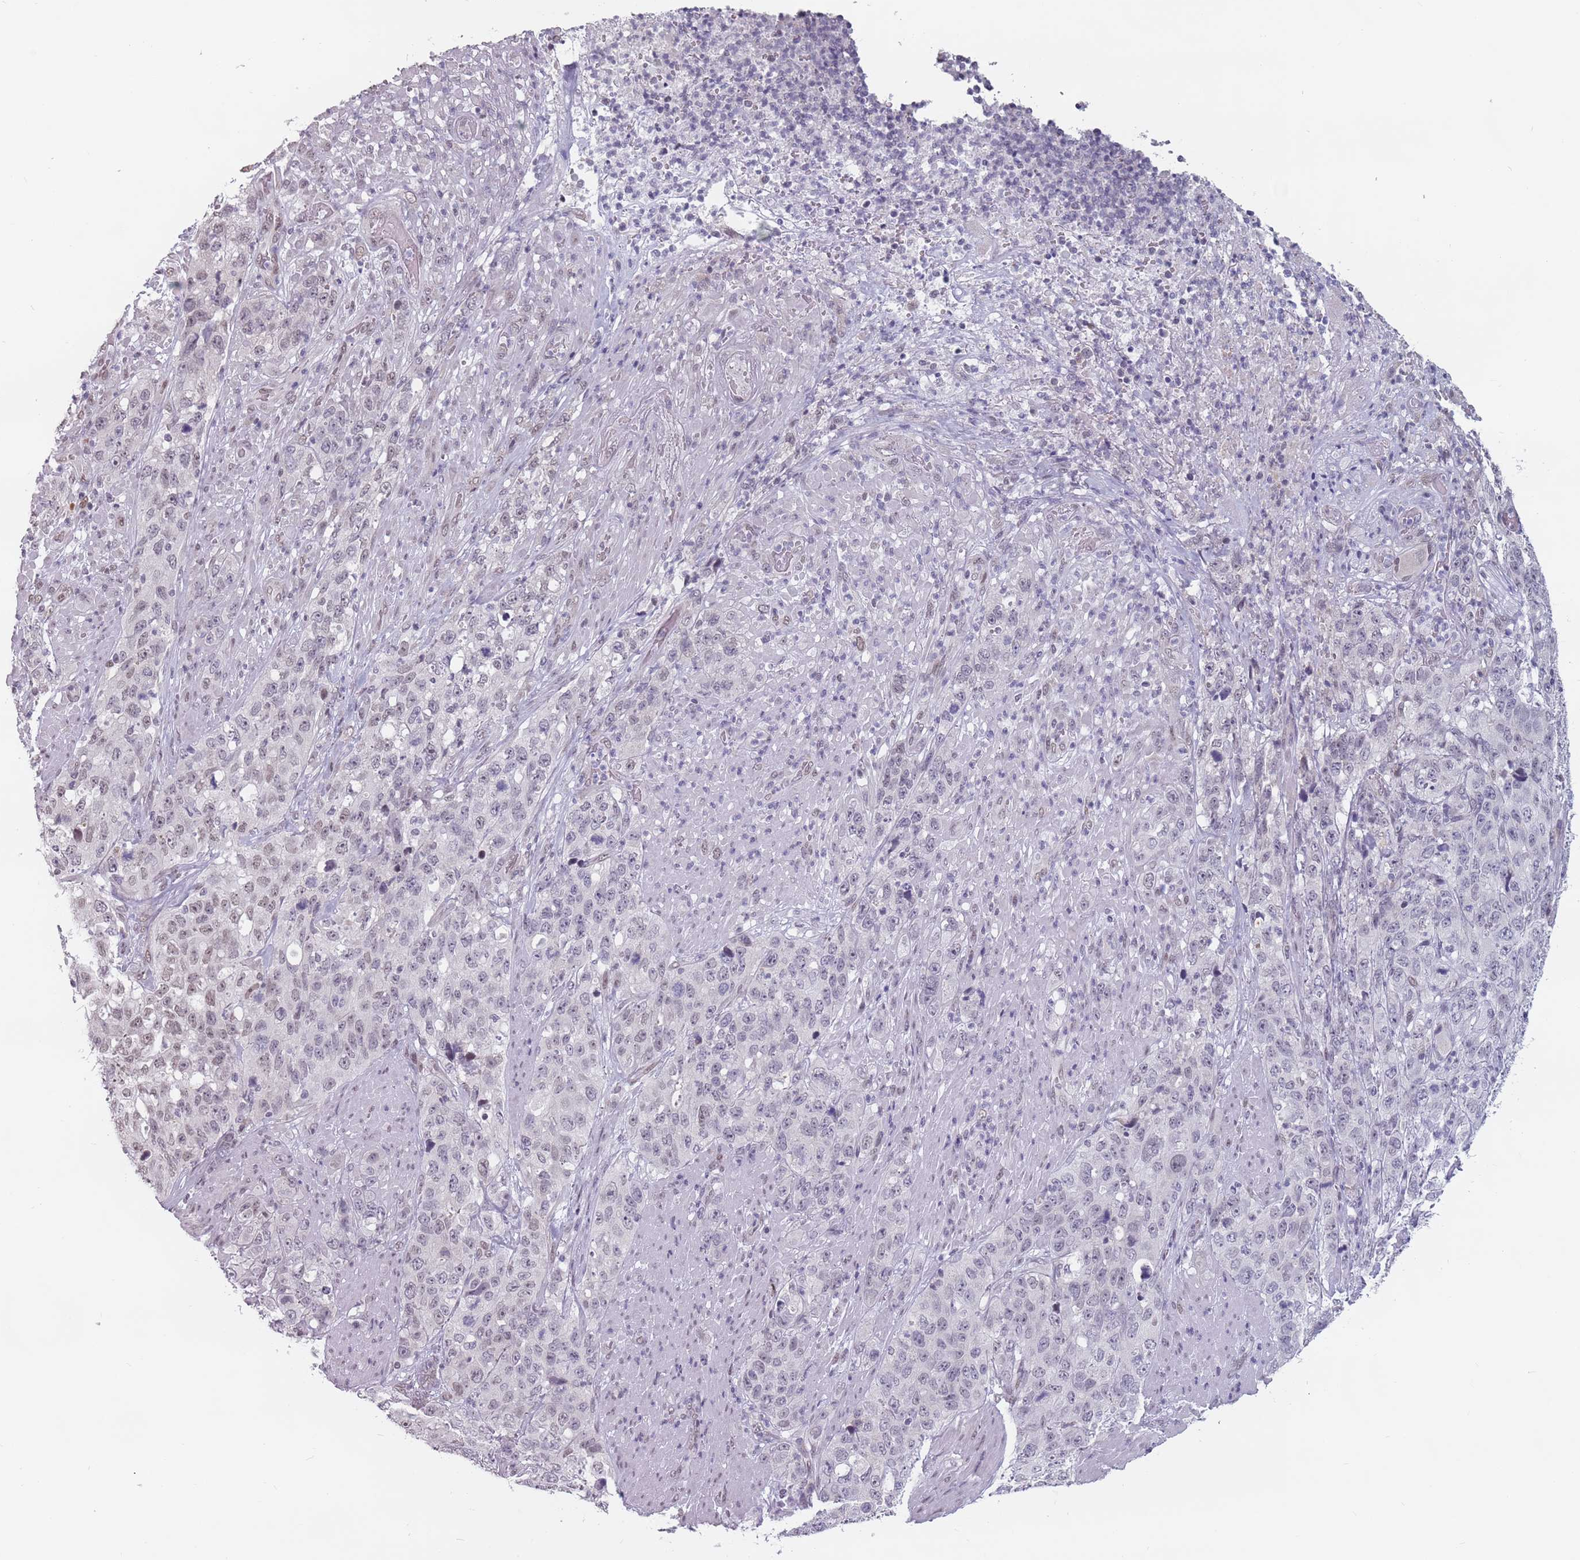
{"staining": {"intensity": "weak", "quantity": "25%-75%", "location": "nuclear"}, "tissue": "stomach cancer", "cell_type": "Tumor cells", "image_type": "cancer", "snomed": [{"axis": "morphology", "description": "Adenocarcinoma, NOS"}, {"axis": "topography", "description": "Stomach"}], "caption": "An image showing weak nuclear staining in approximately 25%-75% of tumor cells in stomach adenocarcinoma, as visualized by brown immunohistochemical staining.", "gene": "PTCHD1", "patient": {"sex": "male", "age": 48}}